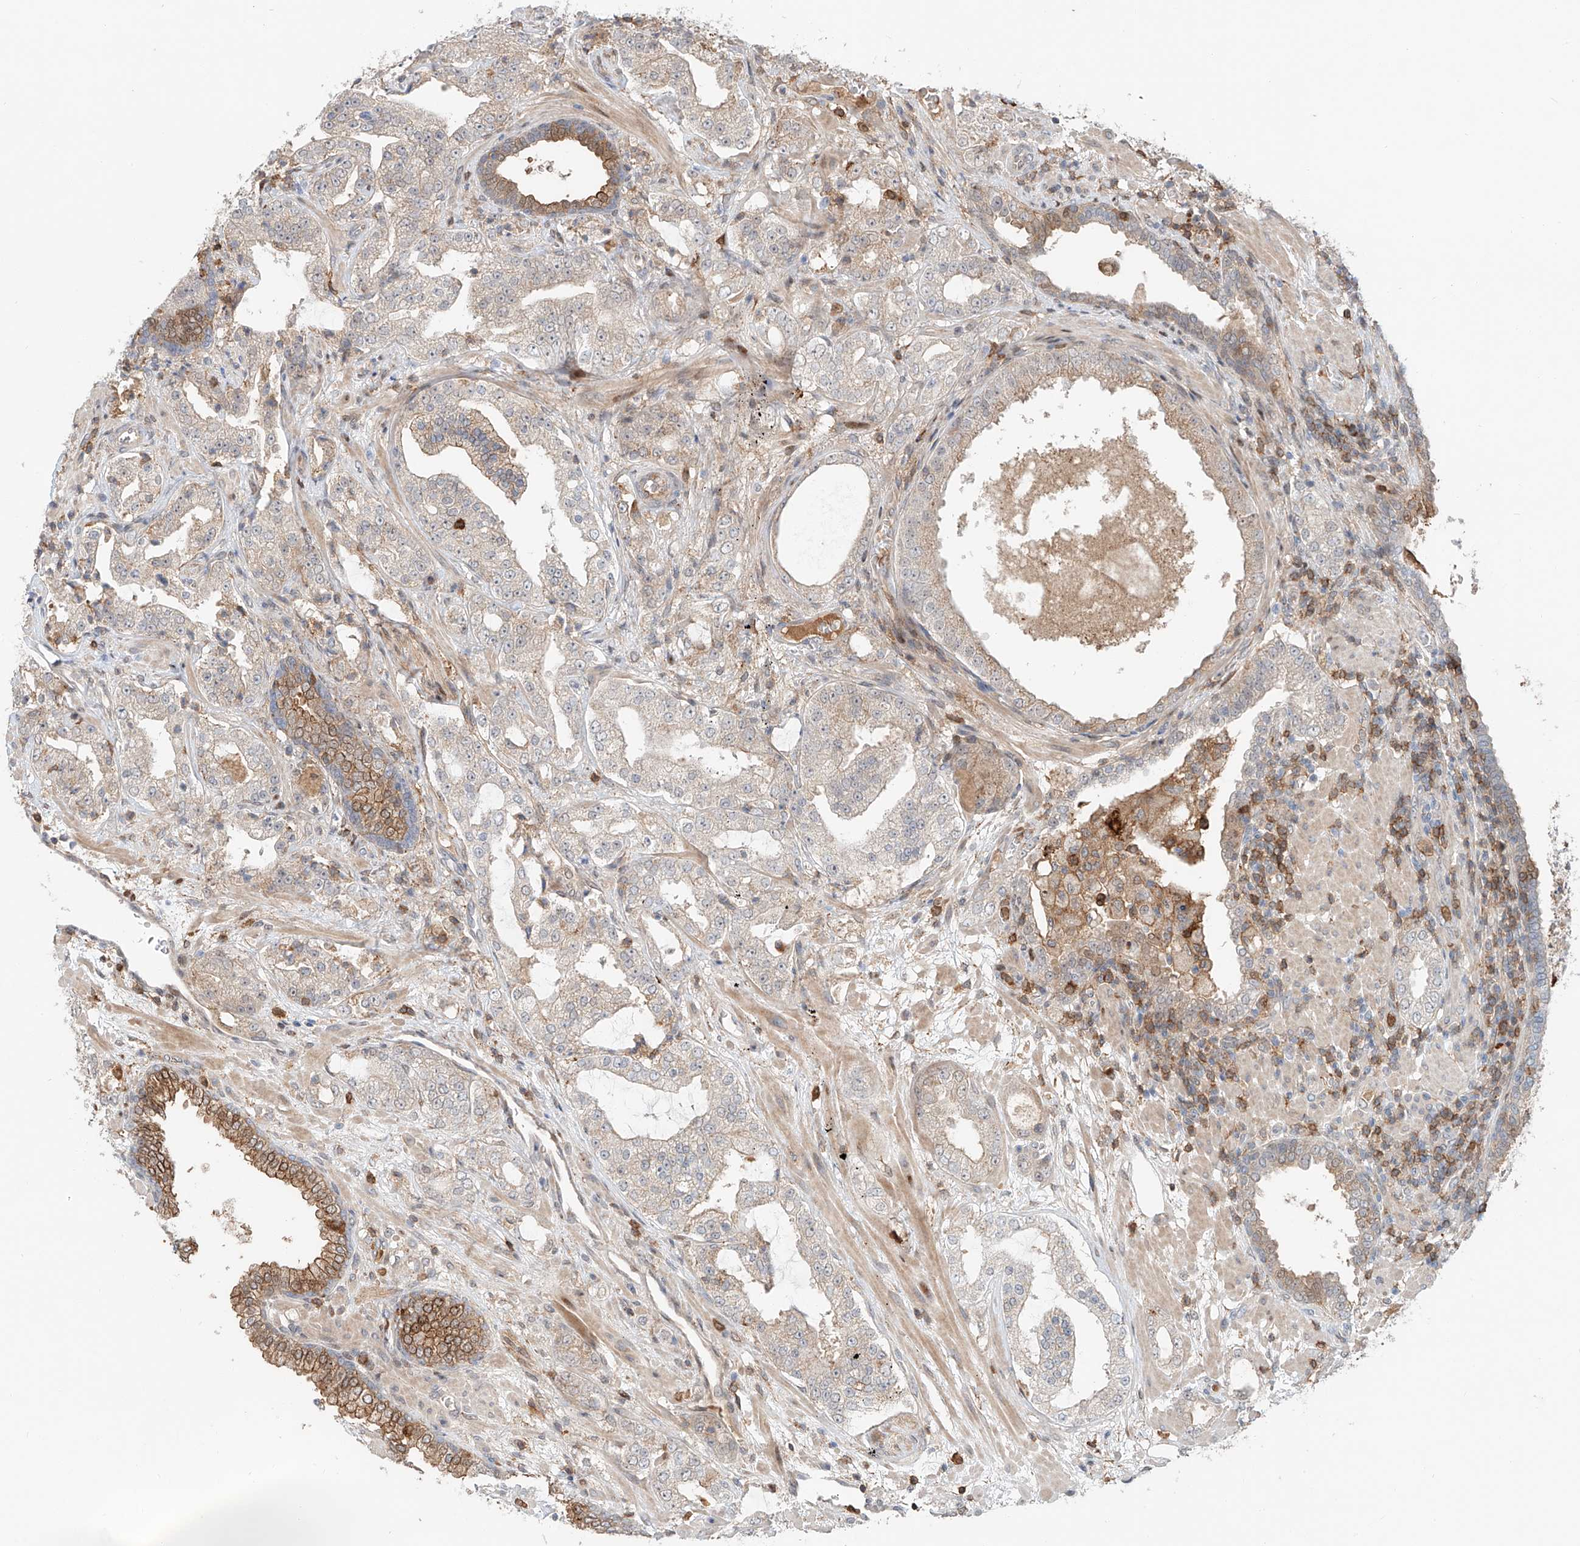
{"staining": {"intensity": "negative", "quantity": "none", "location": "none"}, "tissue": "prostate cancer", "cell_type": "Tumor cells", "image_type": "cancer", "snomed": [{"axis": "morphology", "description": "Adenocarcinoma, High grade"}, {"axis": "topography", "description": "Prostate"}], "caption": "Human prostate cancer (high-grade adenocarcinoma) stained for a protein using immunohistochemistry exhibits no expression in tumor cells.", "gene": "CEP162", "patient": {"sex": "male", "age": 64}}